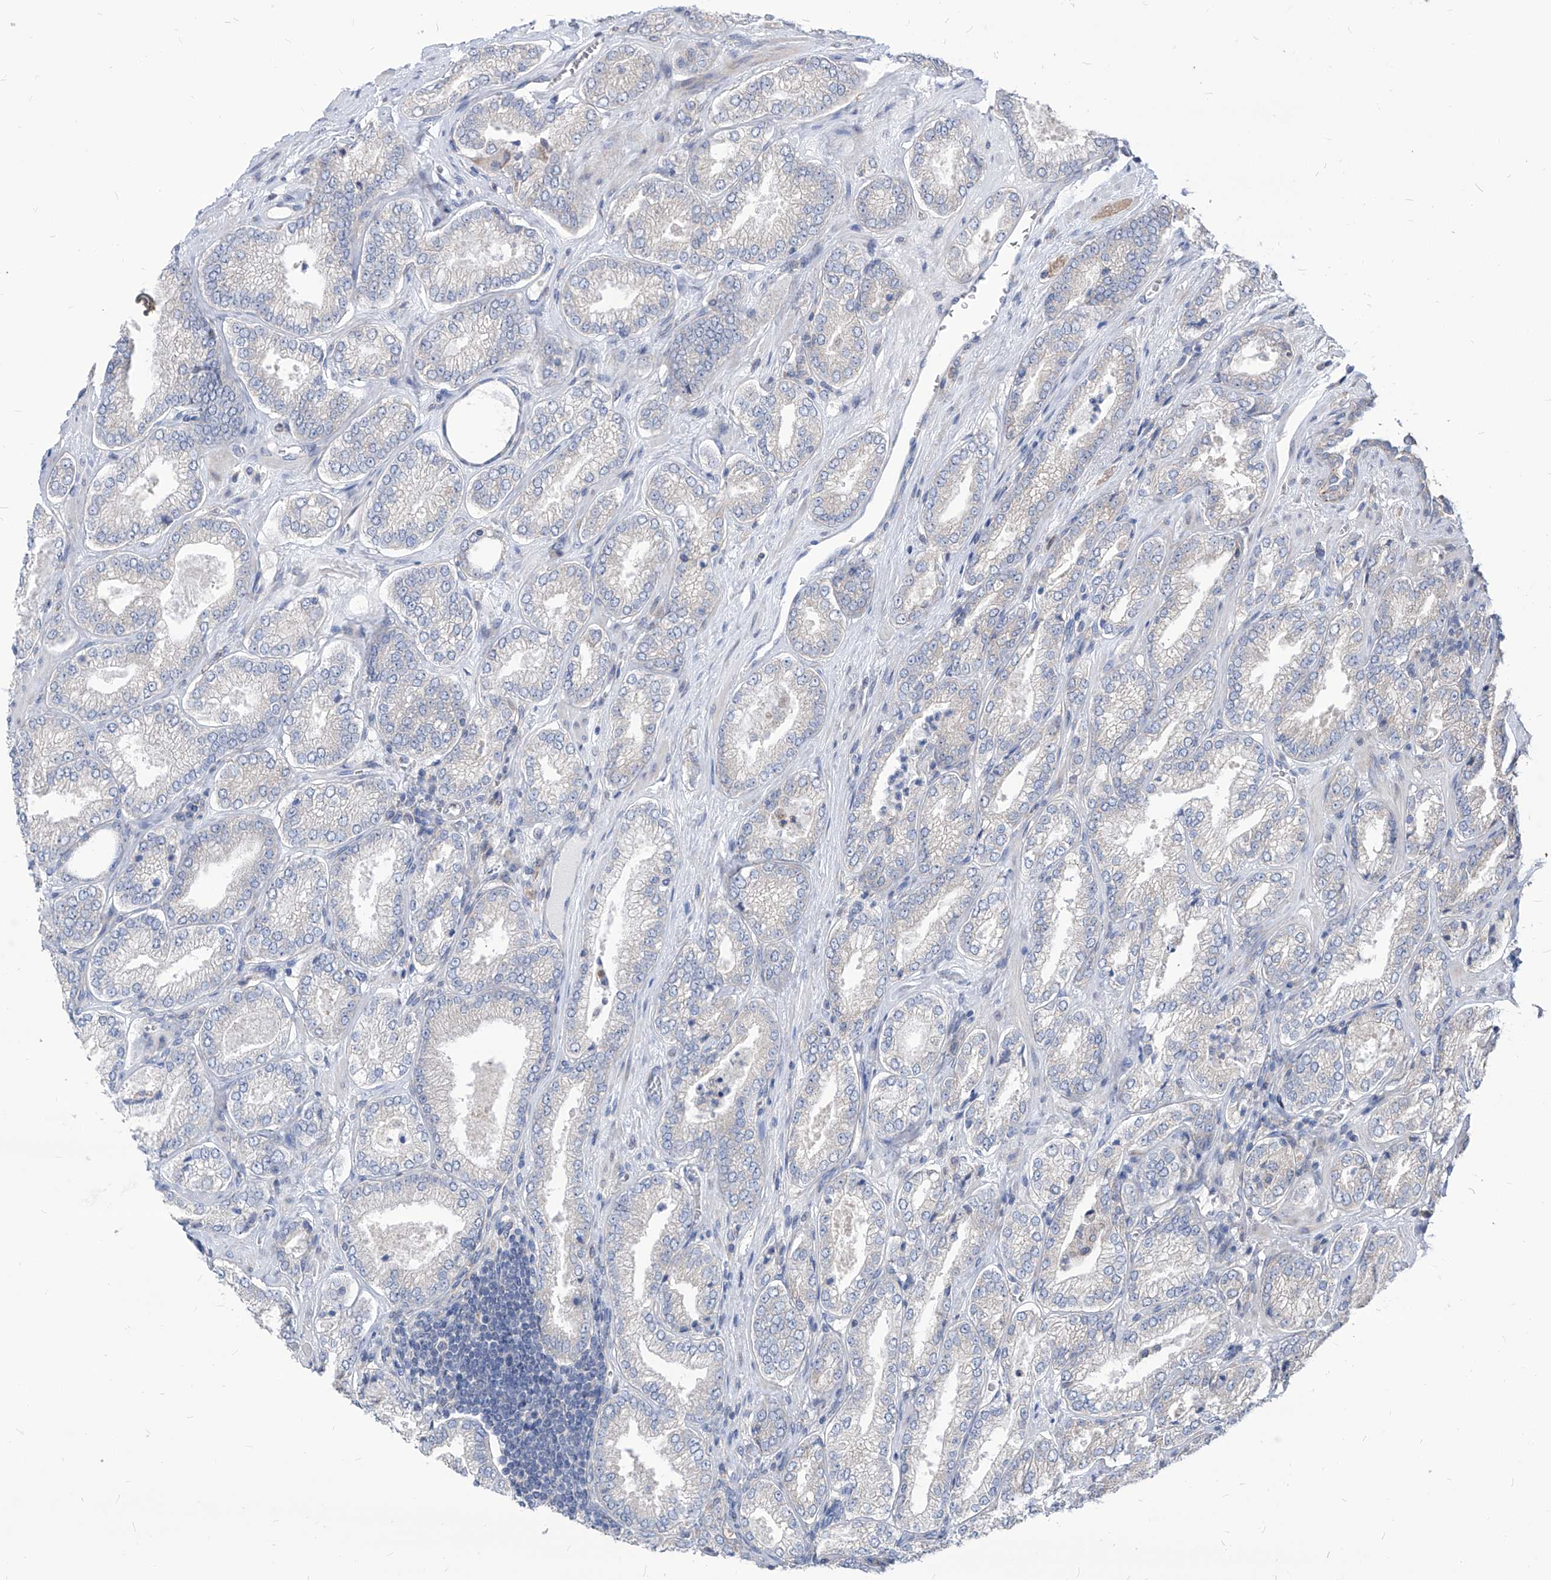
{"staining": {"intensity": "weak", "quantity": "<25%", "location": "cytoplasmic/membranous"}, "tissue": "prostate cancer", "cell_type": "Tumor cells", "image_type": "cancer", "snomed": [{"axis": "morphology", "description": "Adenocarcinoma, Low grade"}, {"axis": "topography", "description": "Prostate"}], "caption": "Prostate cancer stained for a protein using immunohistochemistry (IHC) reveals no staining tumor cells.", "gene": "AGPS", "patient": {"sex": "male", "age": 62}}